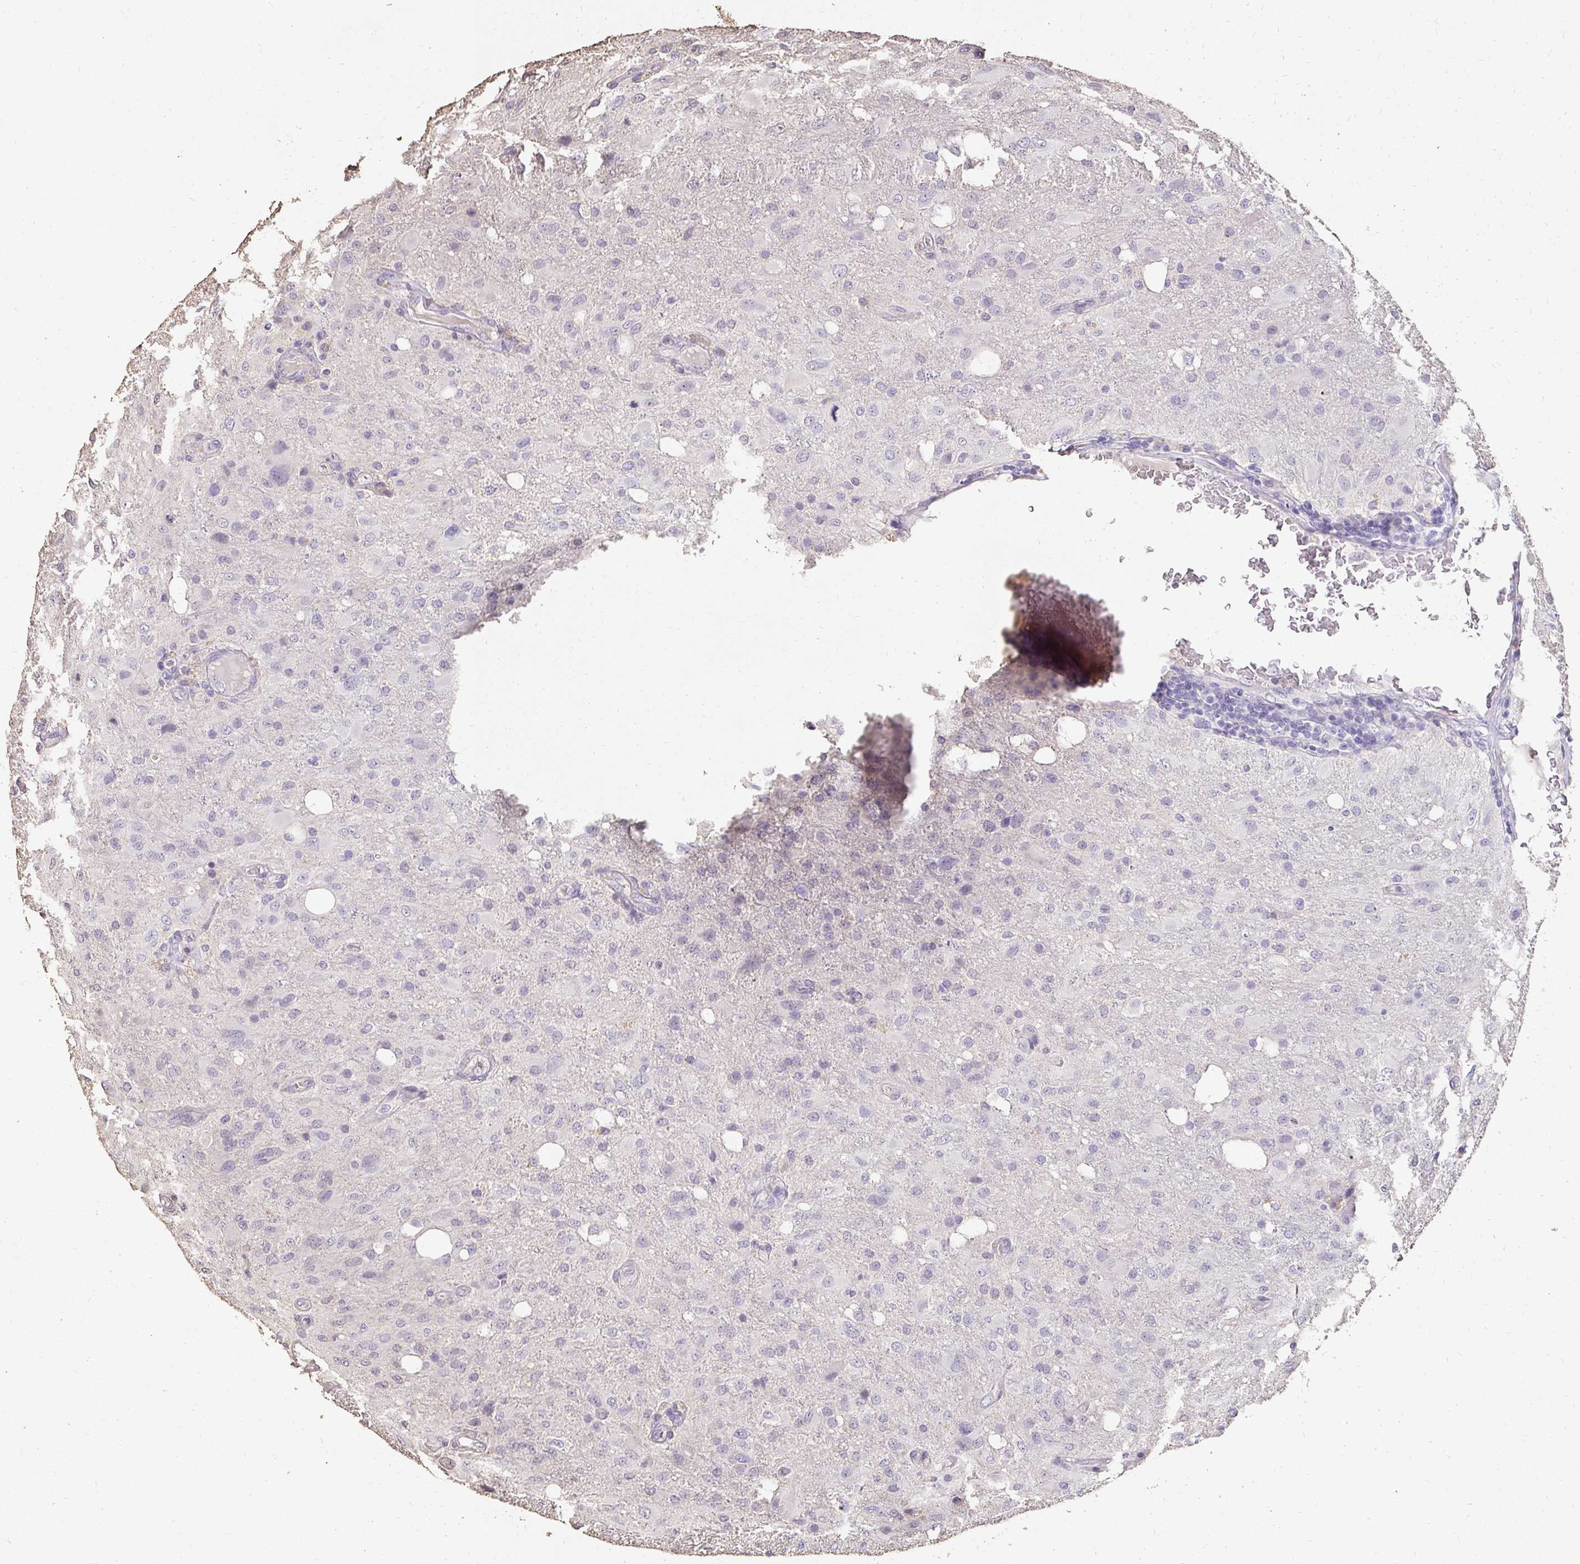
{"staining": {"intensity": "negative", "quantity": "none", "location": "none"}, "tissue": "glioma", "cell_type": "Tumor cells", "image_type": "cancer", "snomed": [{"axis": "morphology", "description": "Glioma, malignant, High grade"}, {"axis": "topography", "description": "Brain"}], "caption": "High-grade glioma (malignant) was stained to show a protein in brown. There is no significant expression in tumor cells.", "gene": "UGT1A6", "patient": {"sex": "male", "age": 53}}